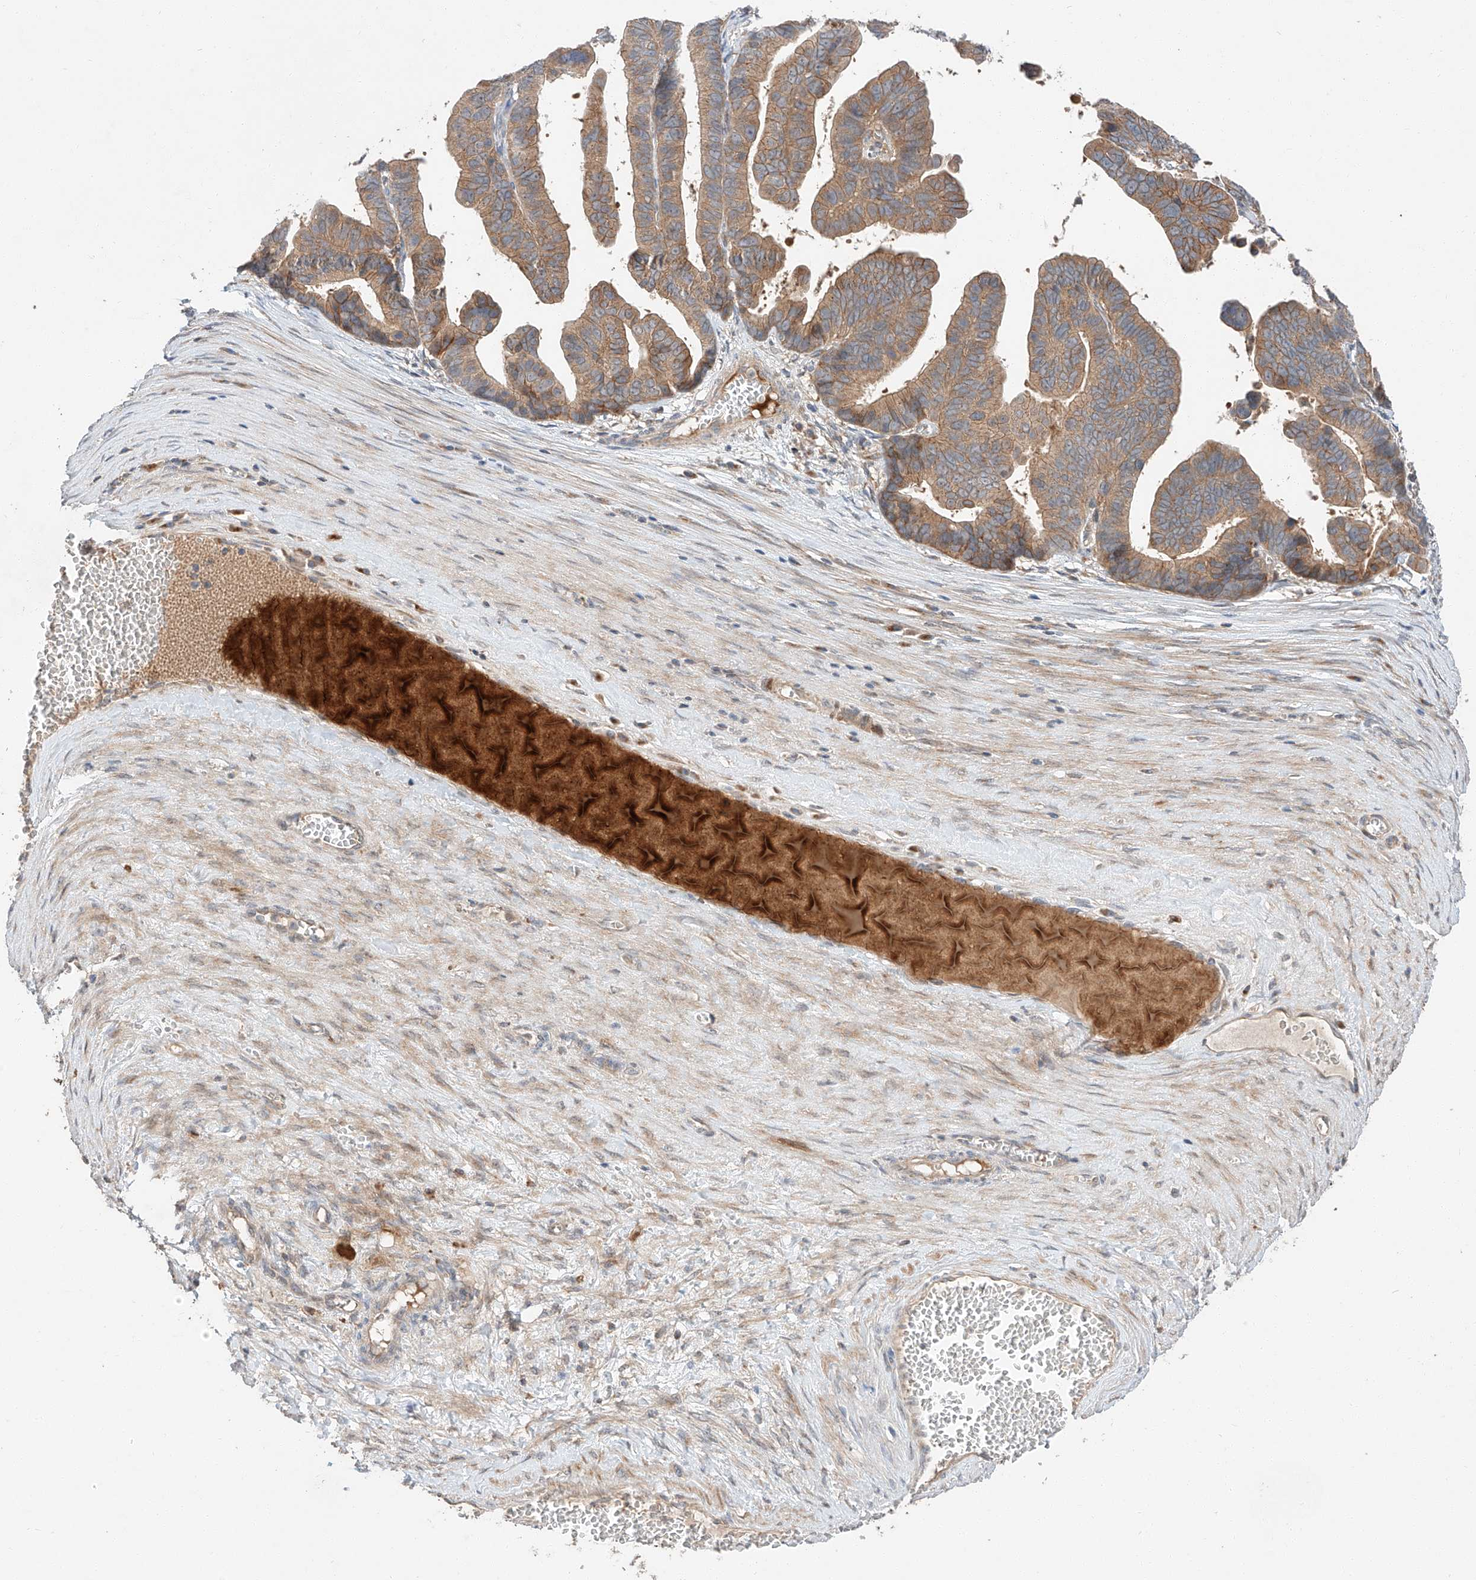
{"staining": {"intensity": "moderate", "quantity": ">75%", "location": "cytoplasmic/membranous"}, "tissue": "ovarian cancer", "cell_type": "Tumor cells", "image_type": "cancer", "snomed": [{"axis": "morphology", "description": "Cystadenocarcinoma, serous, NOS"}, {"axis": "topography", "description": "Ovary"}], "caption": "A medium amount of moderate cytoplasmic/membranous positivity is seen in approximately >75% of tumor cells in ovarian cancer tissue.", "gene": "XPNPEP1", "patient": {"sex": "female", "age": 56}}